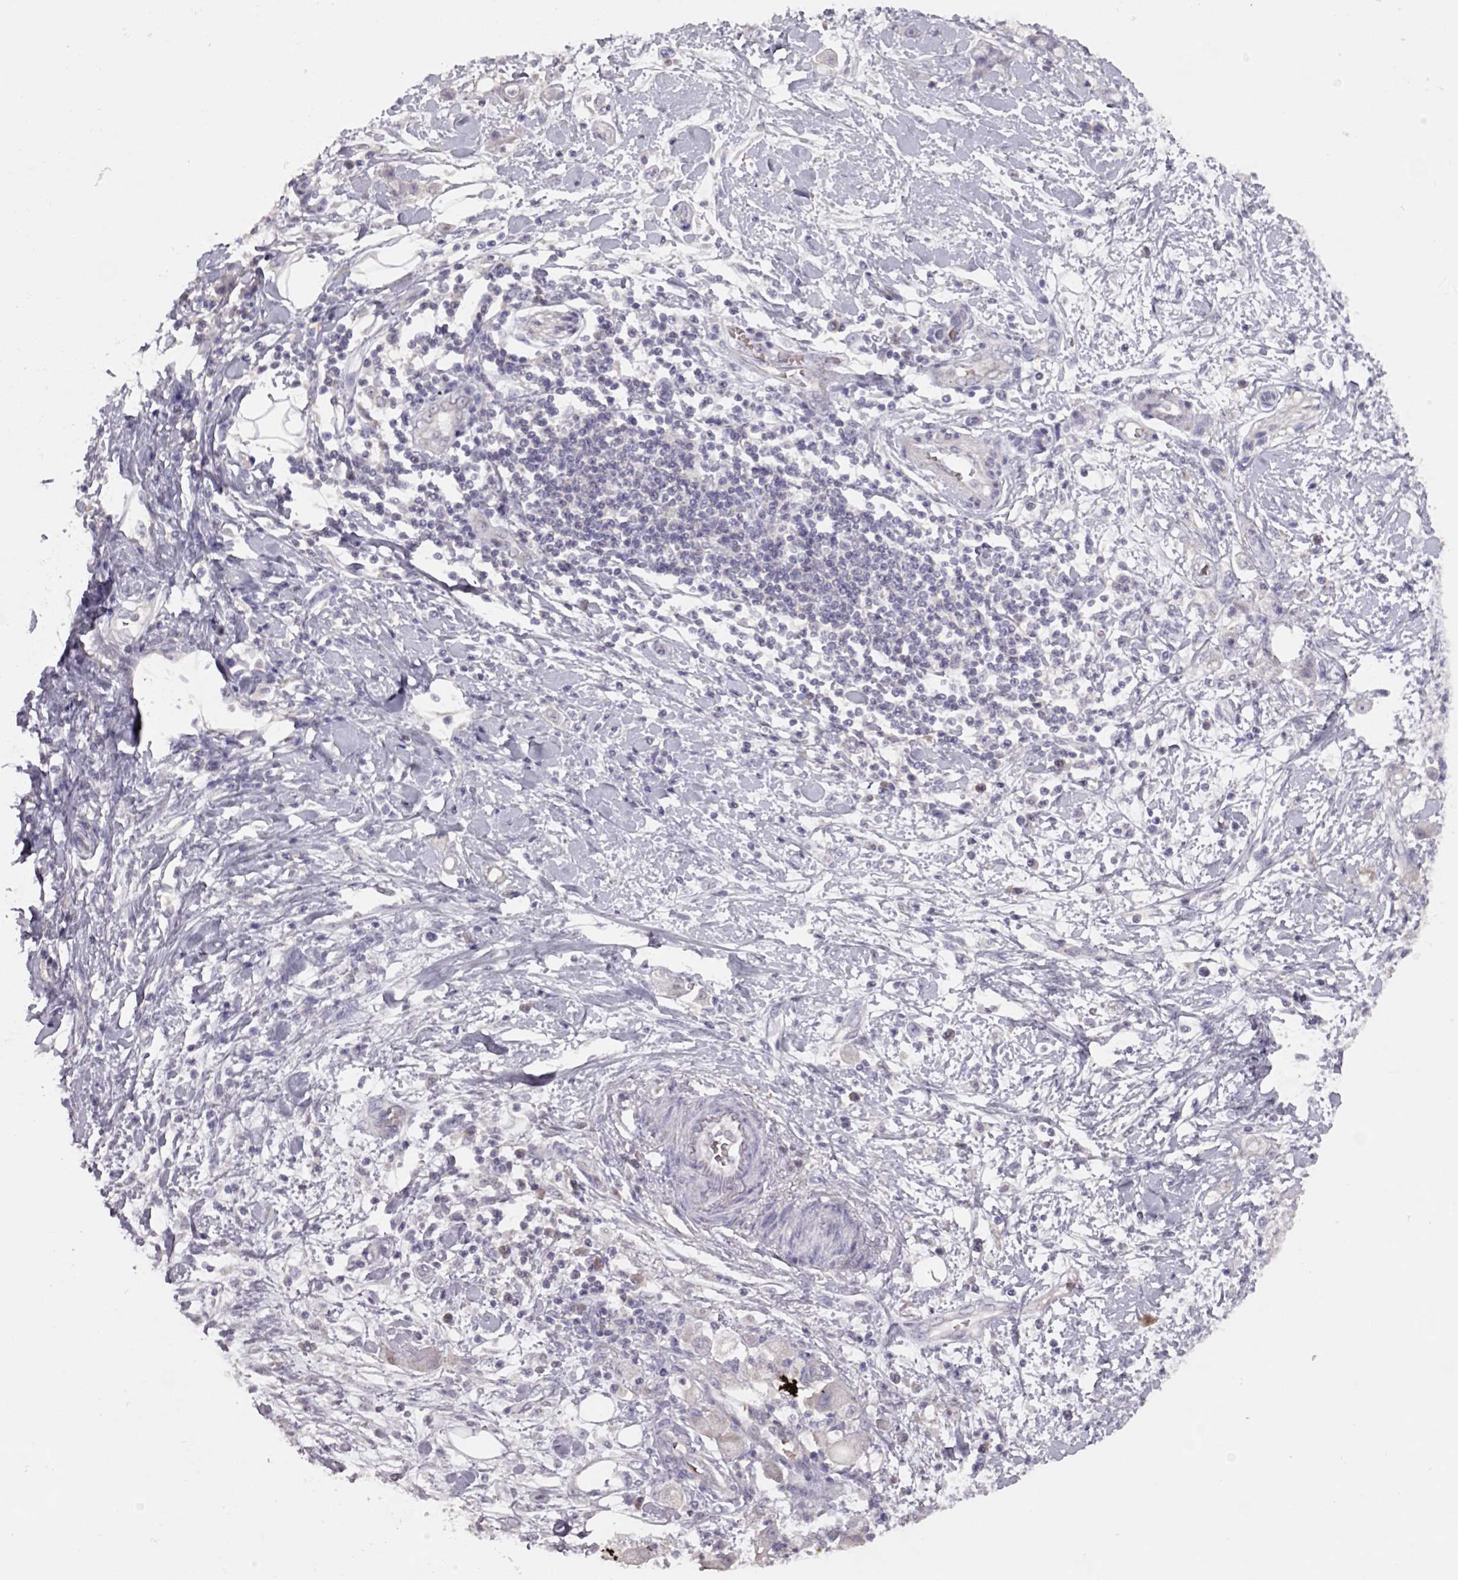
{"staining": {"intensity": "negative", "quantity": "none", "location": "none"}, "tissue": "stomach cancer", "cell_type": "Tumor cells", "image_type": "cancer", "snomed": [{"axis": "morphology", "description": "Adenocarcinoma, NOS"}, {"axis": "topography", "description": "Stomach"}], "caption": "This is an immunohistochemistry (IHC) histopathology image of adenocarcinoma (stomach). There is no positivity in tumor cells.", "gene": "RHD", "patient": {"sex": "male", "age": 58}}